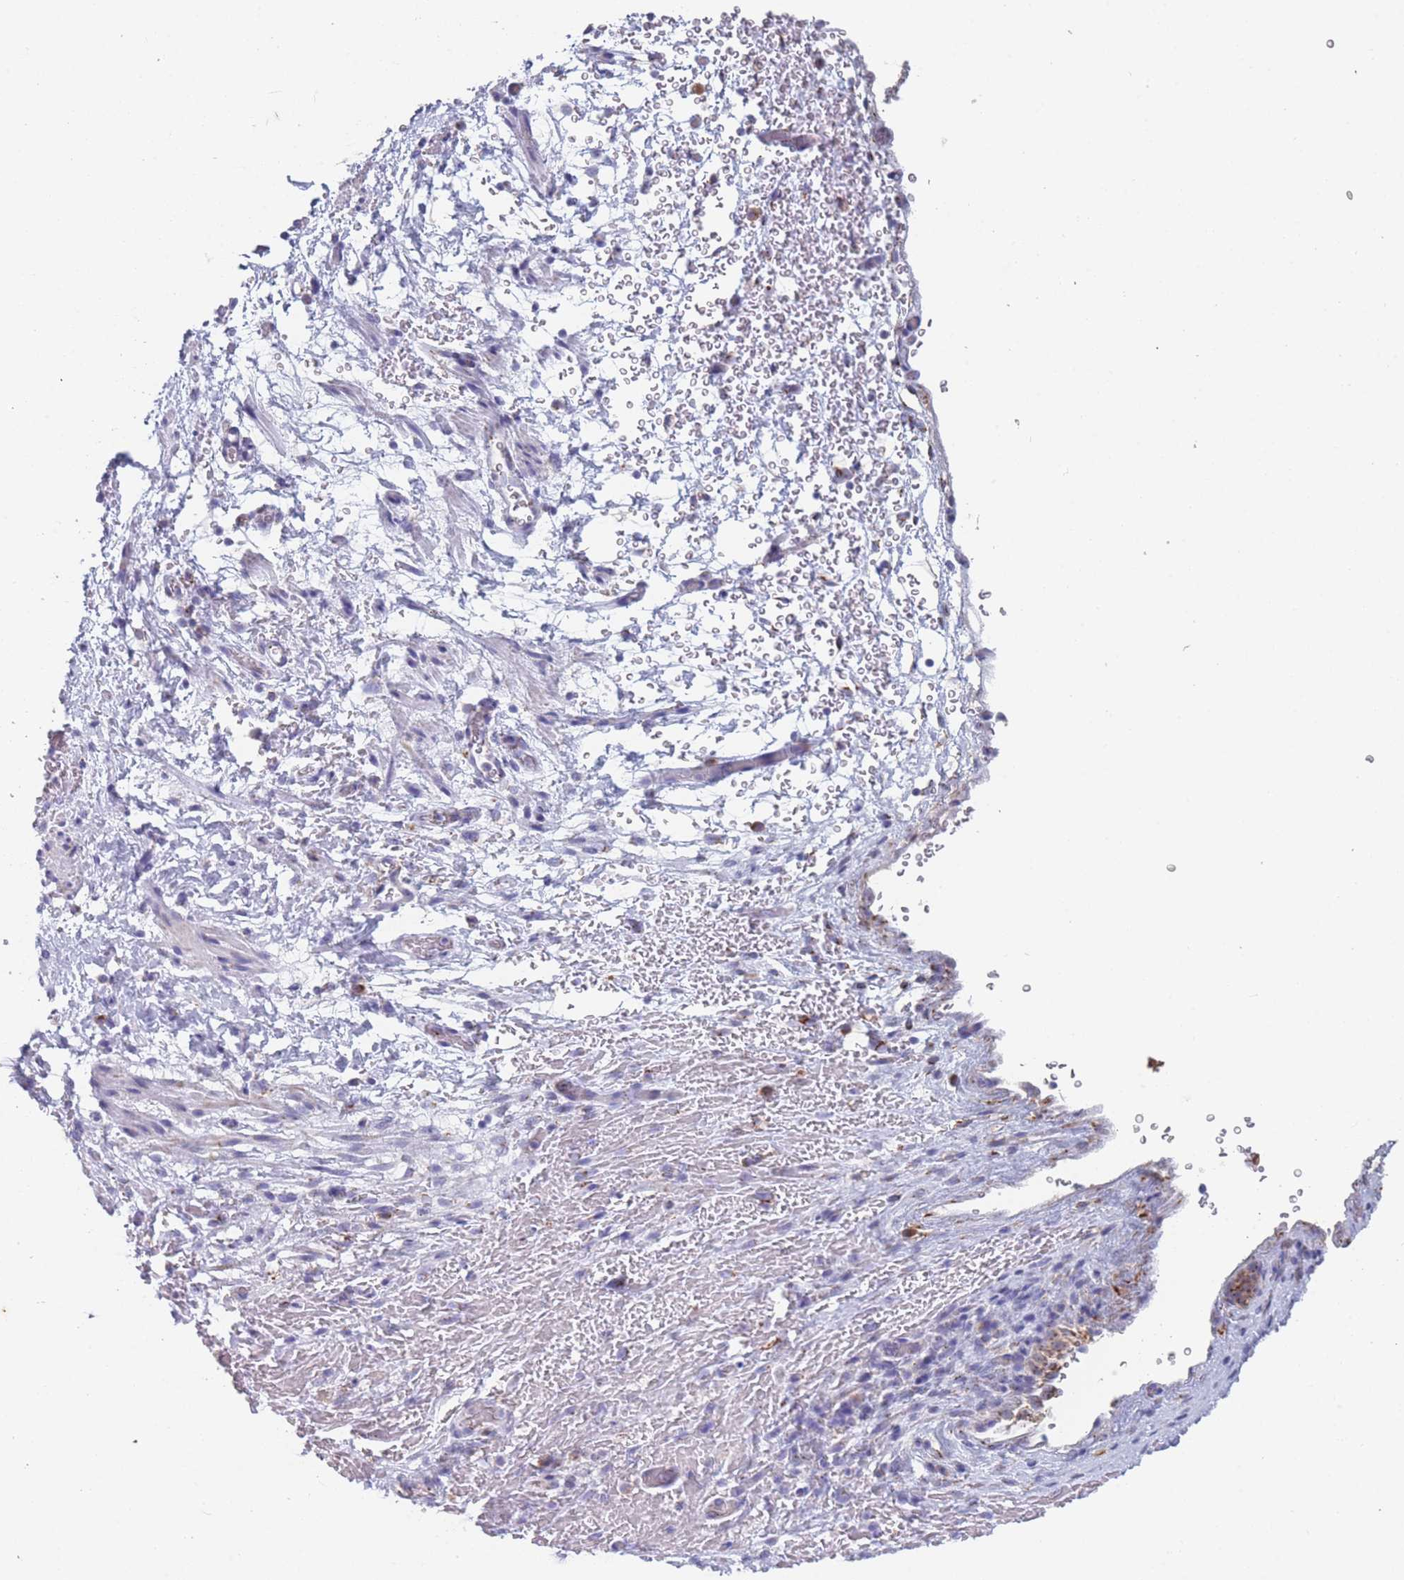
{"staining": {"intensity": "negative", "quantity": "none", "location": "none"}, "tissue": "smooth muscle", "cell_type": "Smooth muscle cells", "image_type": "normal", "snomed": [{"axis": "morphology", "description": "Normal tissue, NOS"}, {"axis": "topography", "description": "Smooth muscle"}, {"axis": "topography", "description": "Peripheral nerve tissue"}], "caption": "Immunohistochemistry micrograph of benign human smooth muscle stained for a protein (brown), which demonstrates no staining in smooth muscle cells. (Immunohistochemistry (ihc), brightfield microscopy, high magnification).", "gene": "TMED10", "patient": {"sex": "male", "age": 69}}